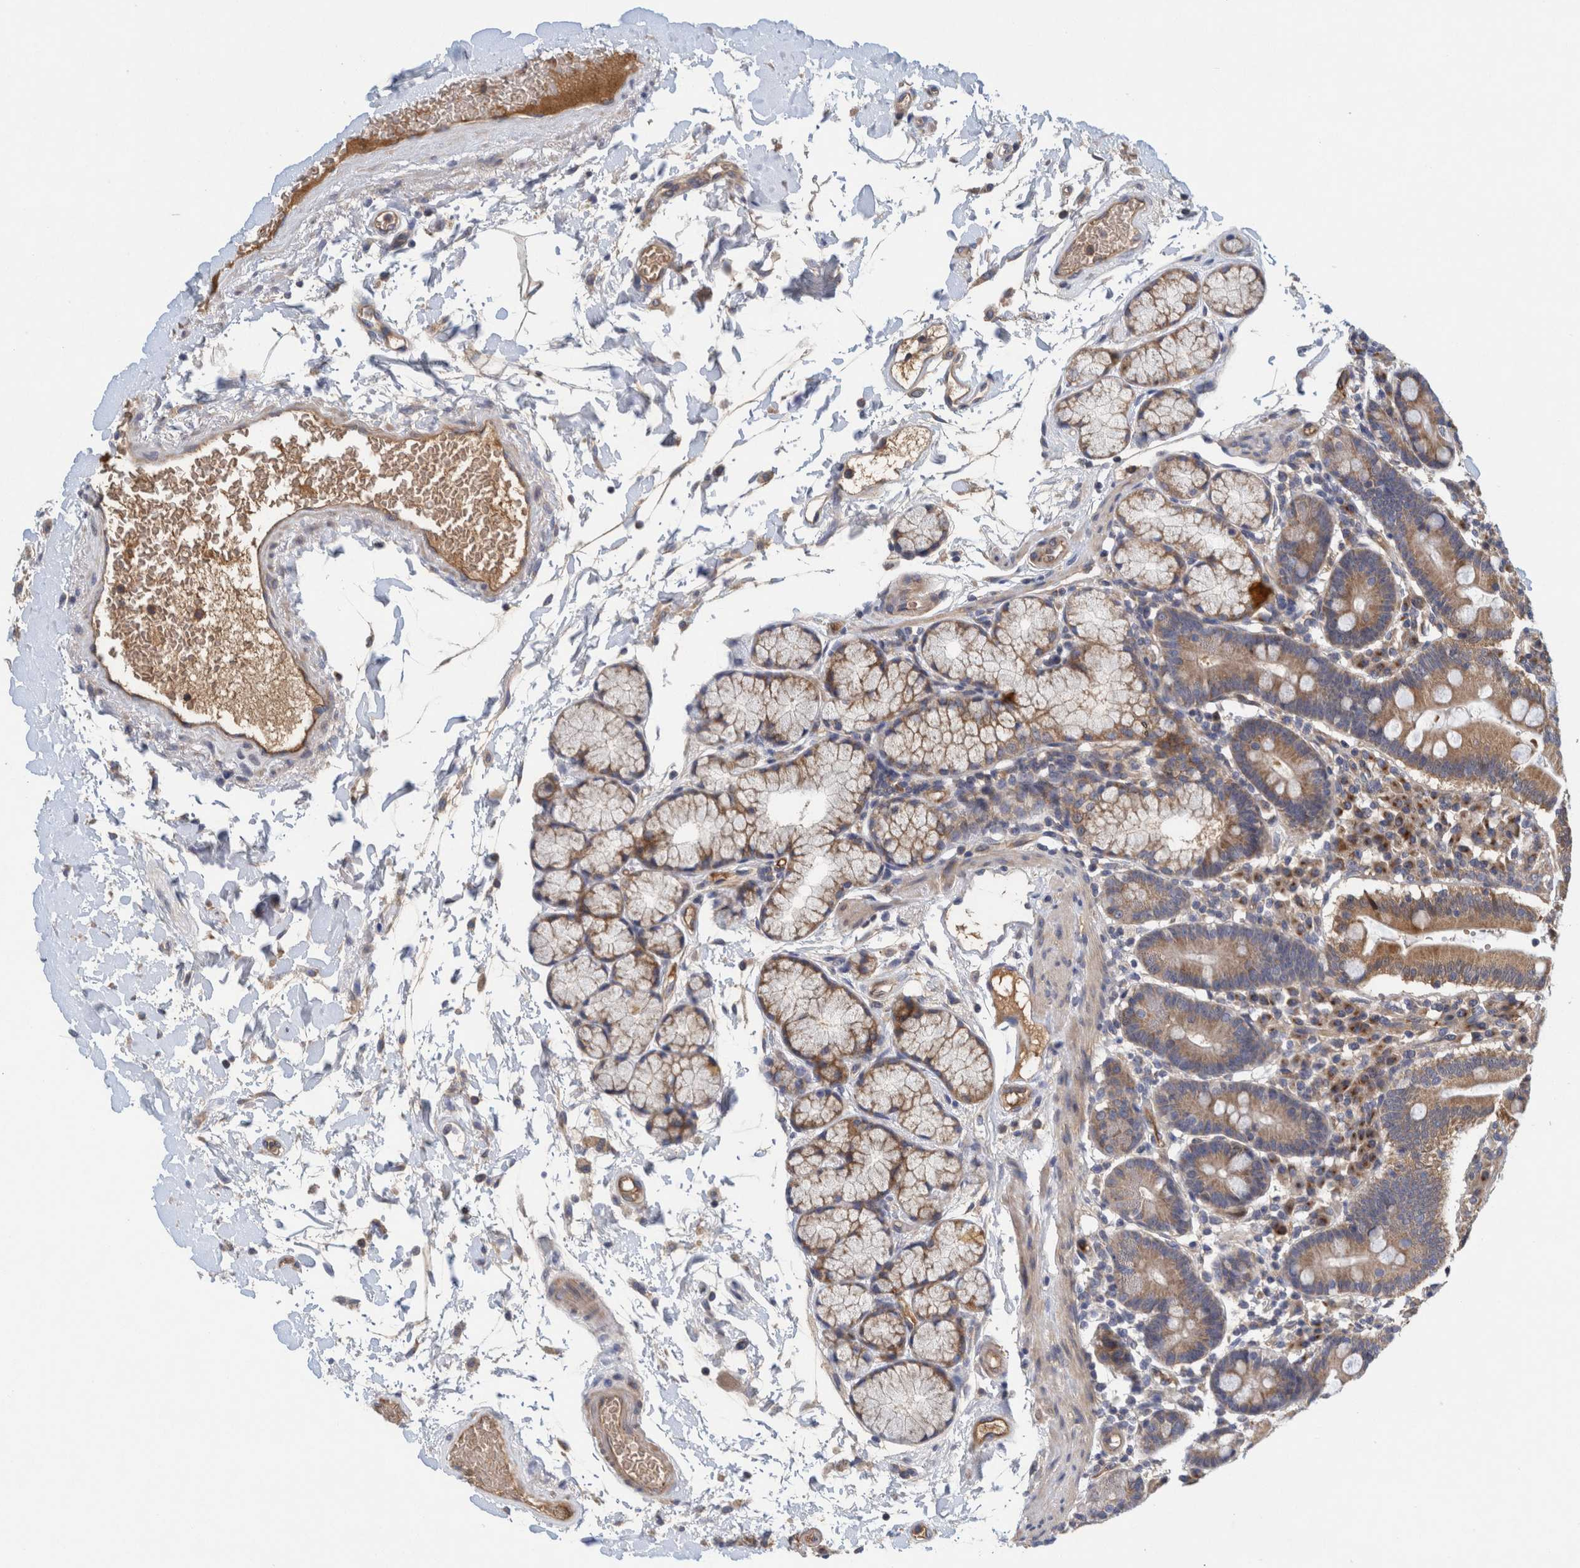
{"staining": {"intensity": "moderate", "quantity": ">75%", "location": "cytoplasmic/membranous"}, "tissue": "duodenum", "cell_type": "Glandular cells", "image_type": "normal", "snomed": [{"axis": "morphology", "description": "Normal tissue, NOS"}, {"axis": "topography", "description": "Small intestine, NOS"}], "caption": "A high-resolution micrograph shows immunohistochemistry staining of benign duodenum, which demonstrates moderate cytoplasmic/membranous staining in approximately >75% of glandular cells.", "gene": "ZNF324B", "patient": {"sex": "female", "age": 71}}